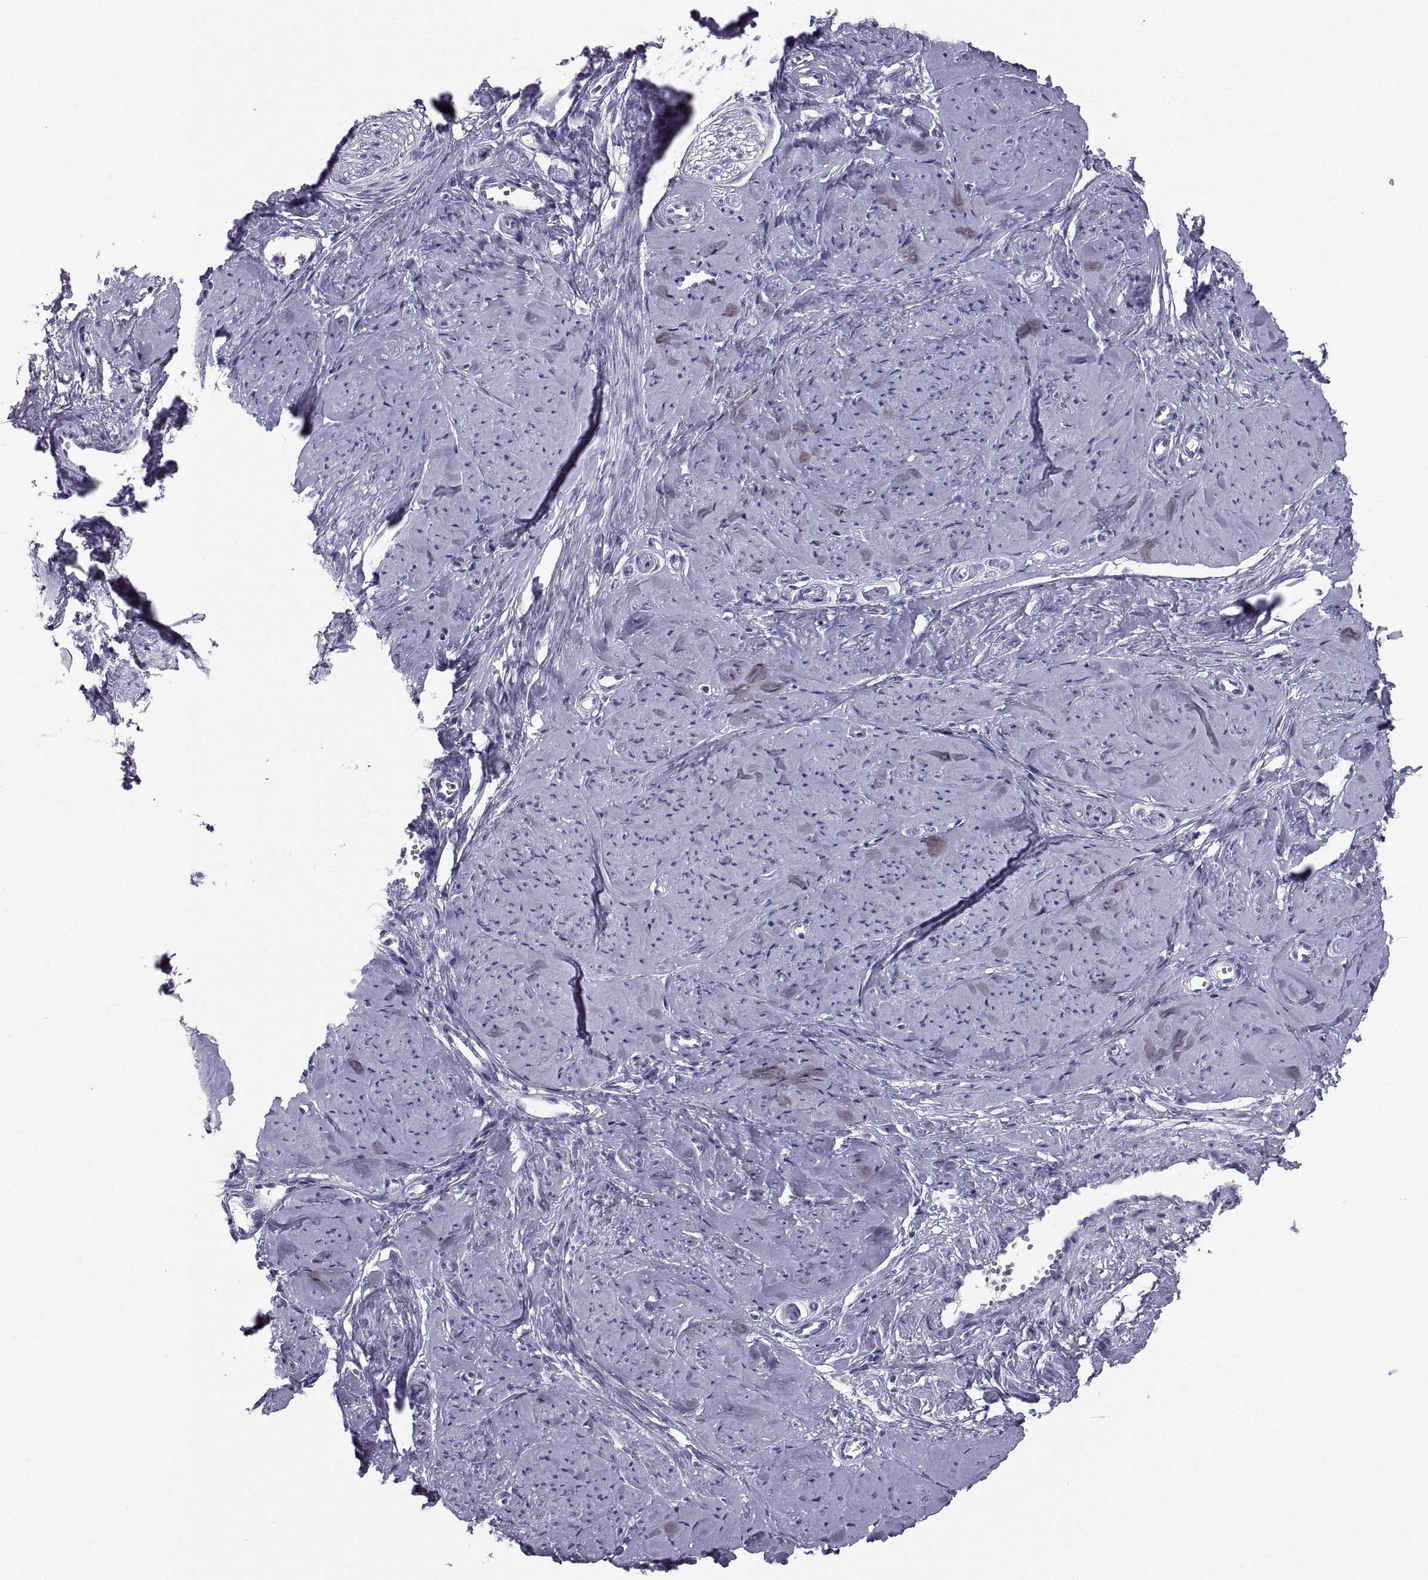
{"staining": {"intensity": "negative", "quantity": "none", "location": "none"}, "tissue": "smooth muscle", "cell_type": "Smooth muscle cells", "image_type": "normal", "snomed": [{"axis": "morphology", "description": "Normal tissue, NOS"}, {"axis": "topography", "description": "Smooth muscle"}], "caption": "The histopathology image shows no significant positivity in smooth muscle cells of smooth muscle.", "gene": "PCSK1N", "patient": {"sex": "female", "age": 48}}